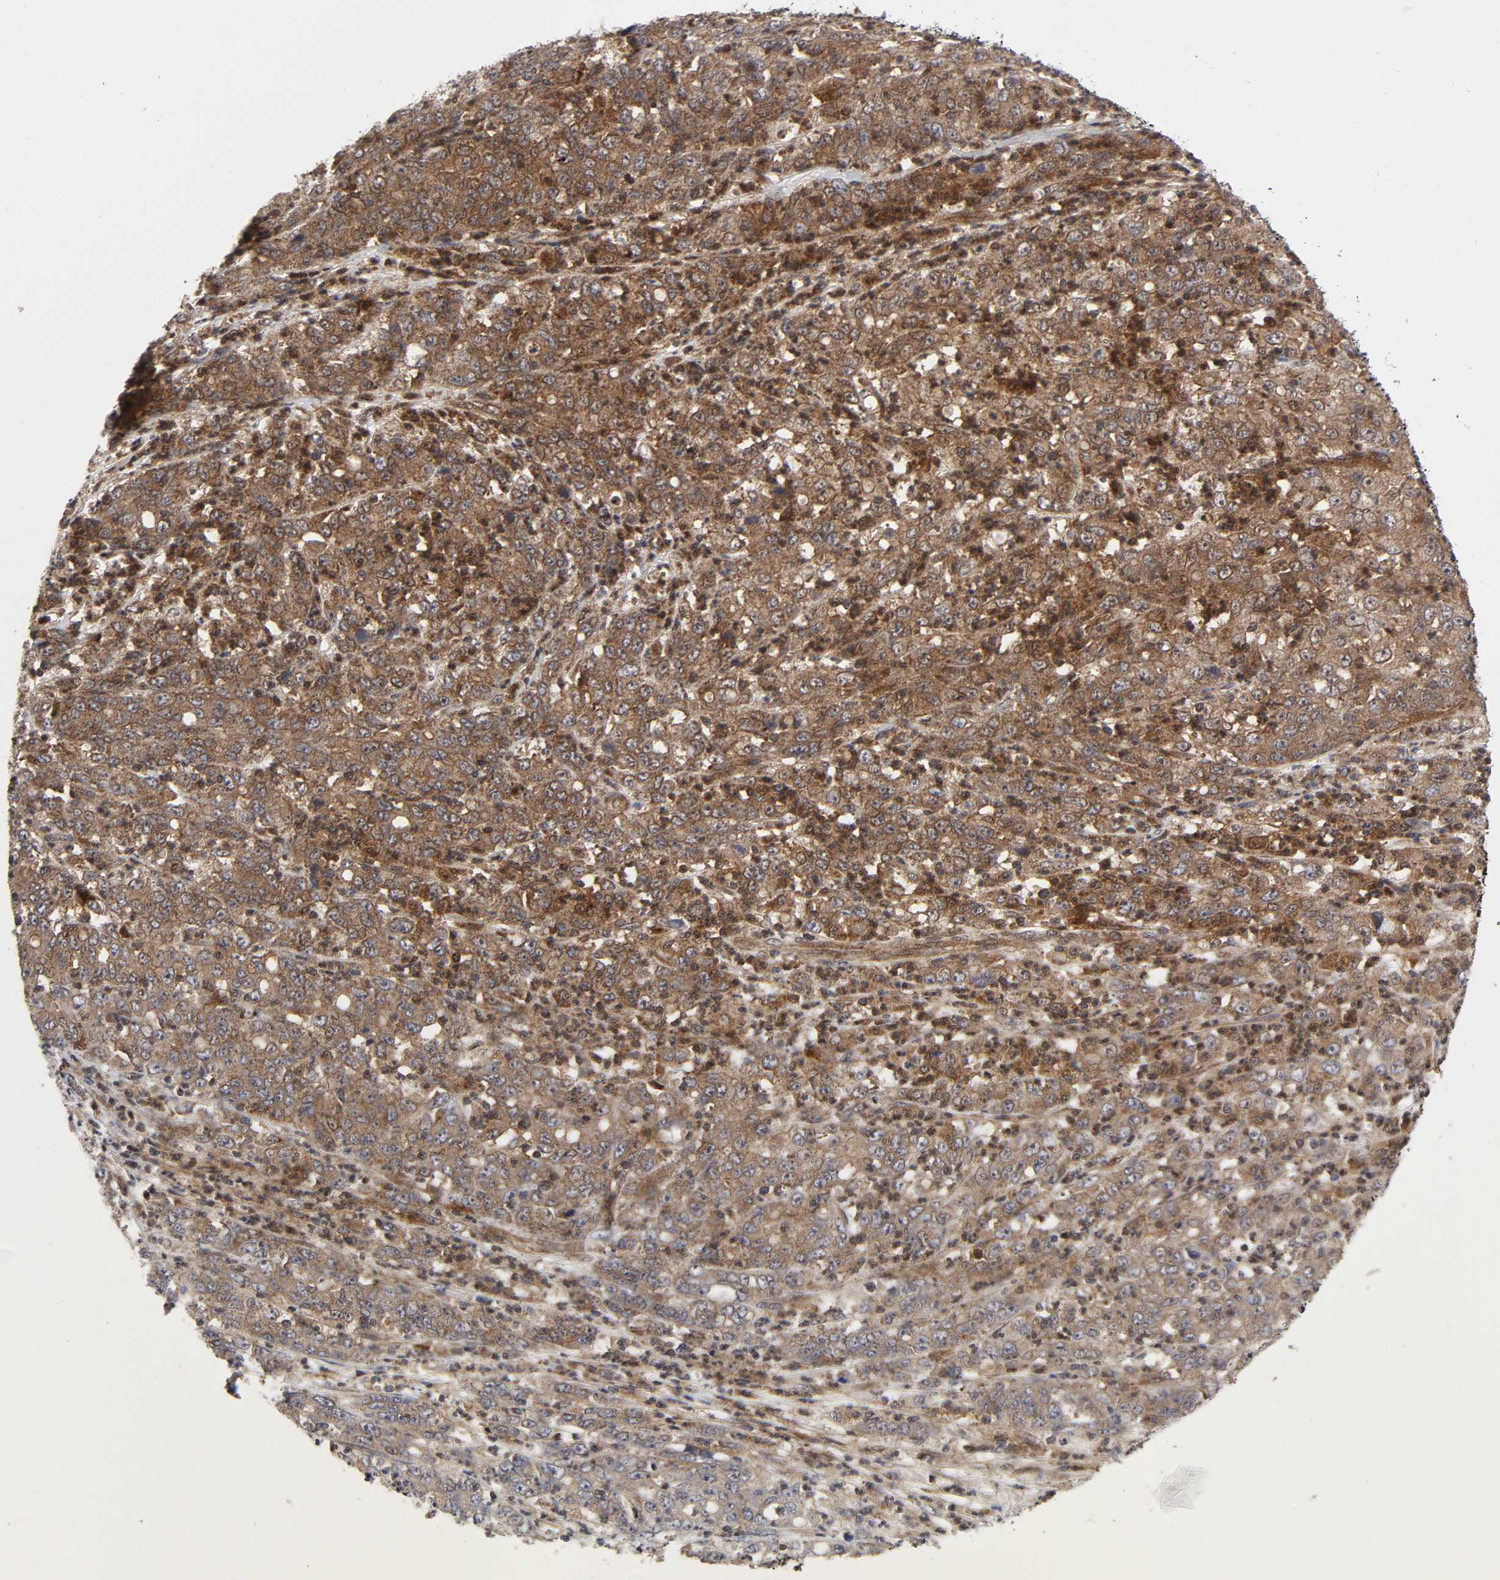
{"staining": {"intensity": "moderate", "quantity": ">75%", "location": "cytoplasmic/membranous,nuclear"}, "tissue": "stomach cancer", "cell_type": "Tumor cells", "image_type": "cancer", "snomed": [{"axis": "morphology", "description": "Adenocarcinoma, NOS"}, {"axis": "topography", "description": "Stomach, lower"}], "caption": "Approximately >75% of tumor cells in human stomach adenocarcinoma exhibit moderate cytoplasmic/membranous and nuclear protein expression as visualized by brown immunohistochemical staining.", "gene": "CASP9", "patient": {"sex": "female", "age": 71}}